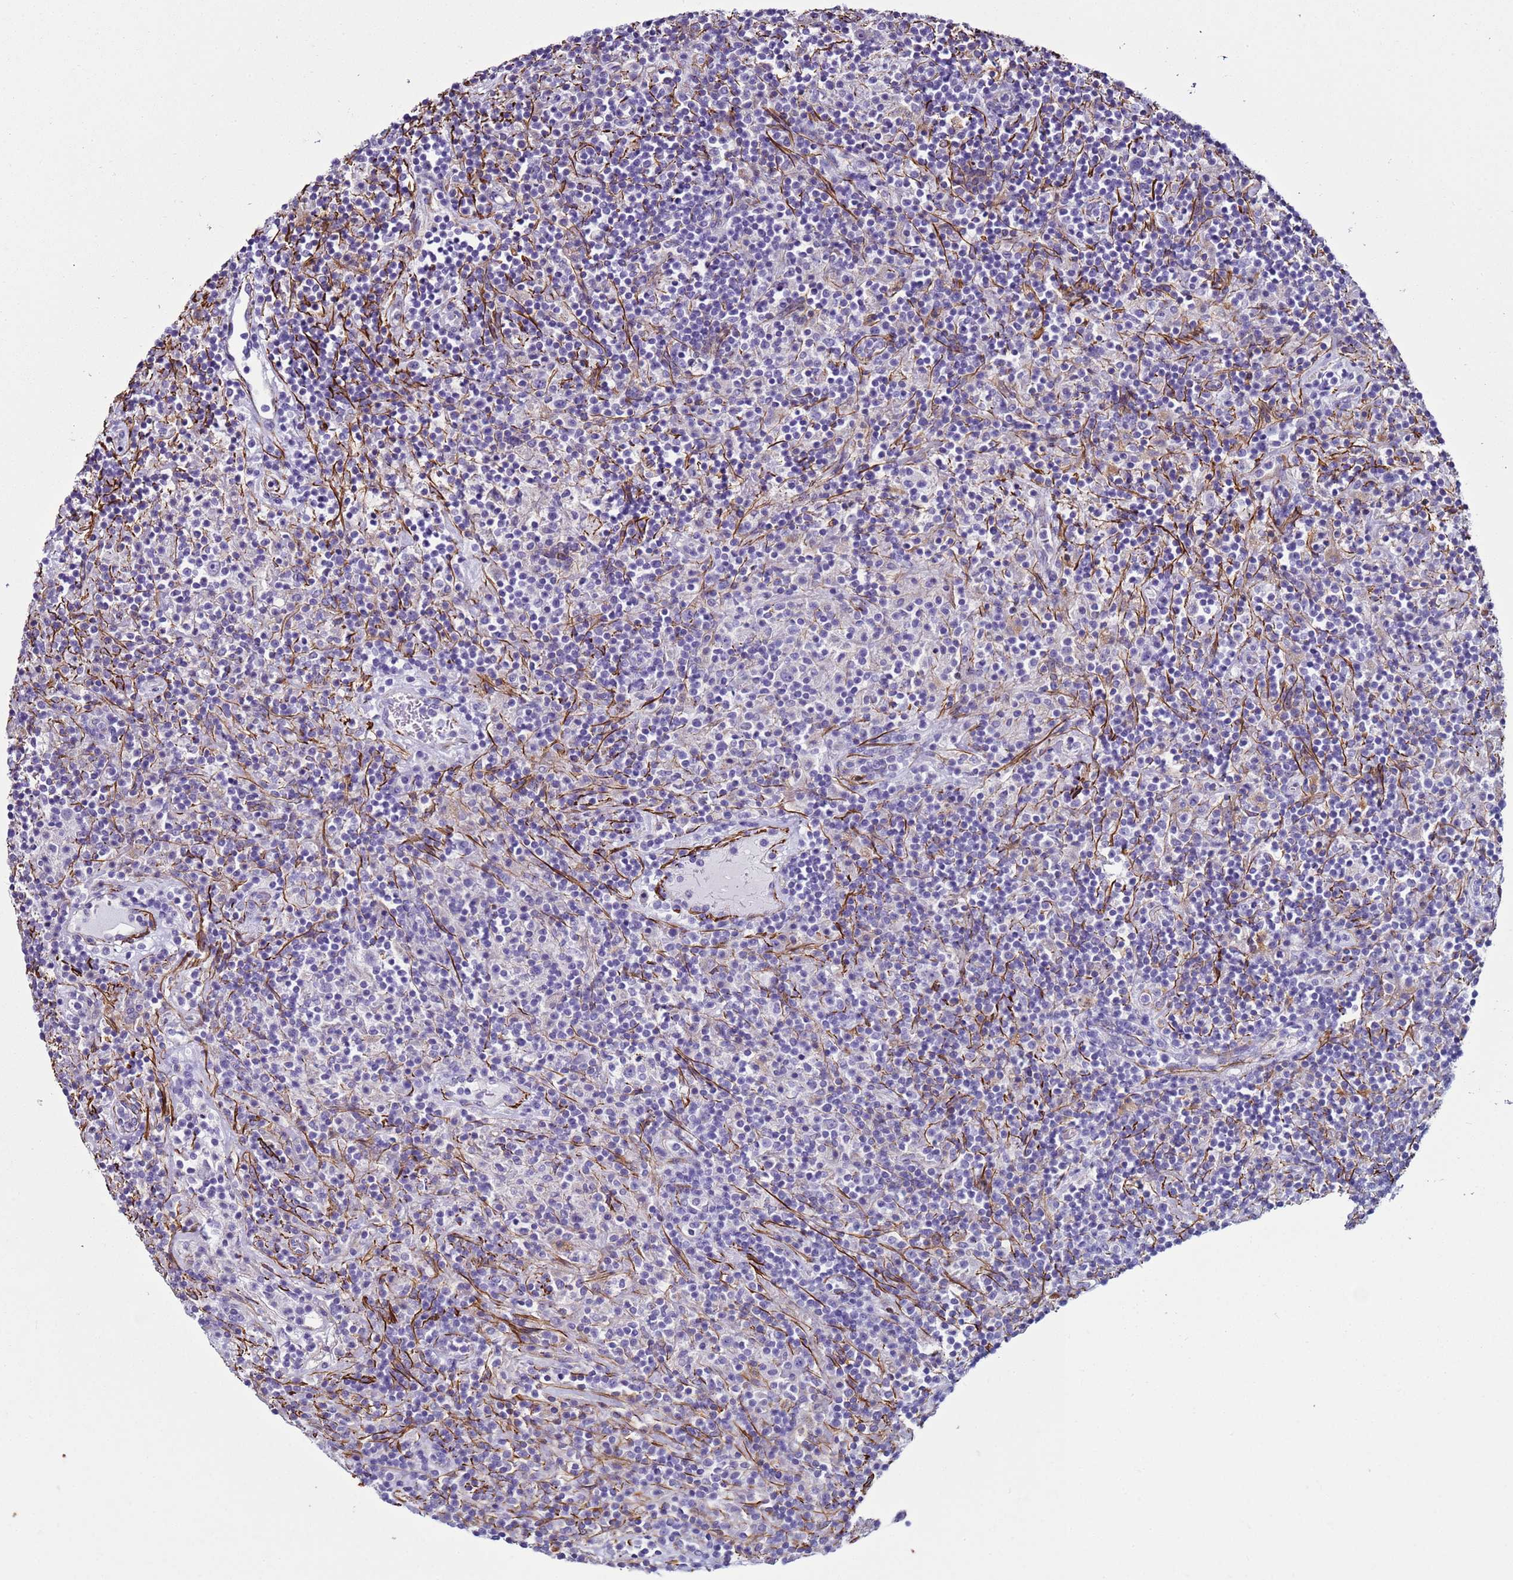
{"staining": {"intensity": "negative", "quantity": "none", "location": "none"}, "tissue": "lymphoma", "cell_type": "Tumor cells", "image_type": "cancer", "snomed": [{"axis": "morphology", "description": "Hodgkin's disease, NOS"}, {"axis": "topography", "description": "Lymph node"}], "caption": "DAB (3,3'-diaminobenzidine) immunohistochemical staining of human Hodgkin's disease shows no significant expression in tumor cells.", "gene": "RABL2B", "patient": {"sex": "male", "age": 70}}